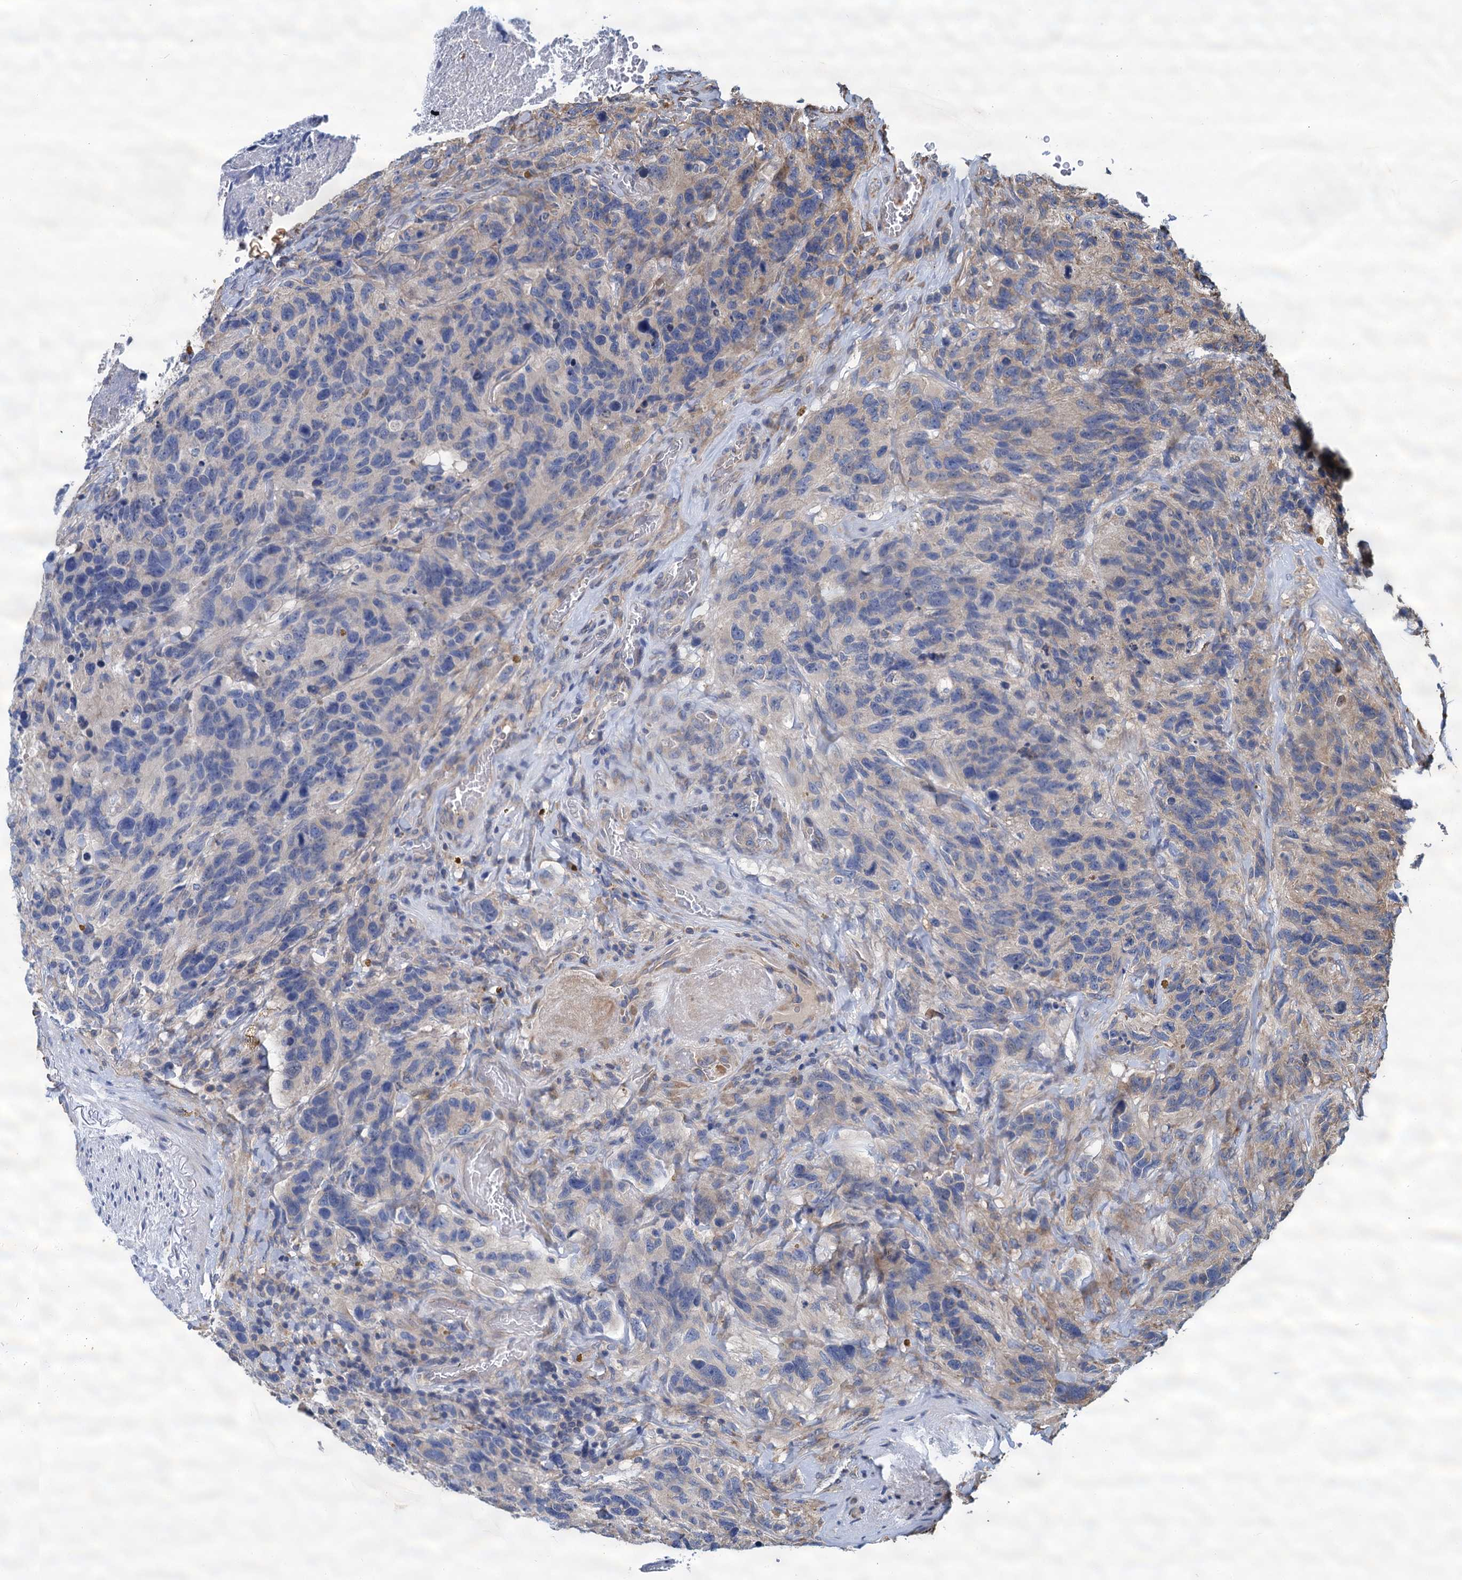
{"staining": {"intensity": "weak", "quantity": "<25%", "location": "cytoplasmic/membranous"}, "tissue": "glioma", "cell_type": "Tumor cells", "image_type": "cancer", "snomed": [{"axis": "morphology", "description": "Glioma, malignant, High grade"}, {"axis": "topography", "description": "Brain"}], "caption": "The micrograph displays no significant expression in tumor cells of malignant high-grade glioma.", "gene": "LINS1", "patient": {"sex": "male", "age": 69}}